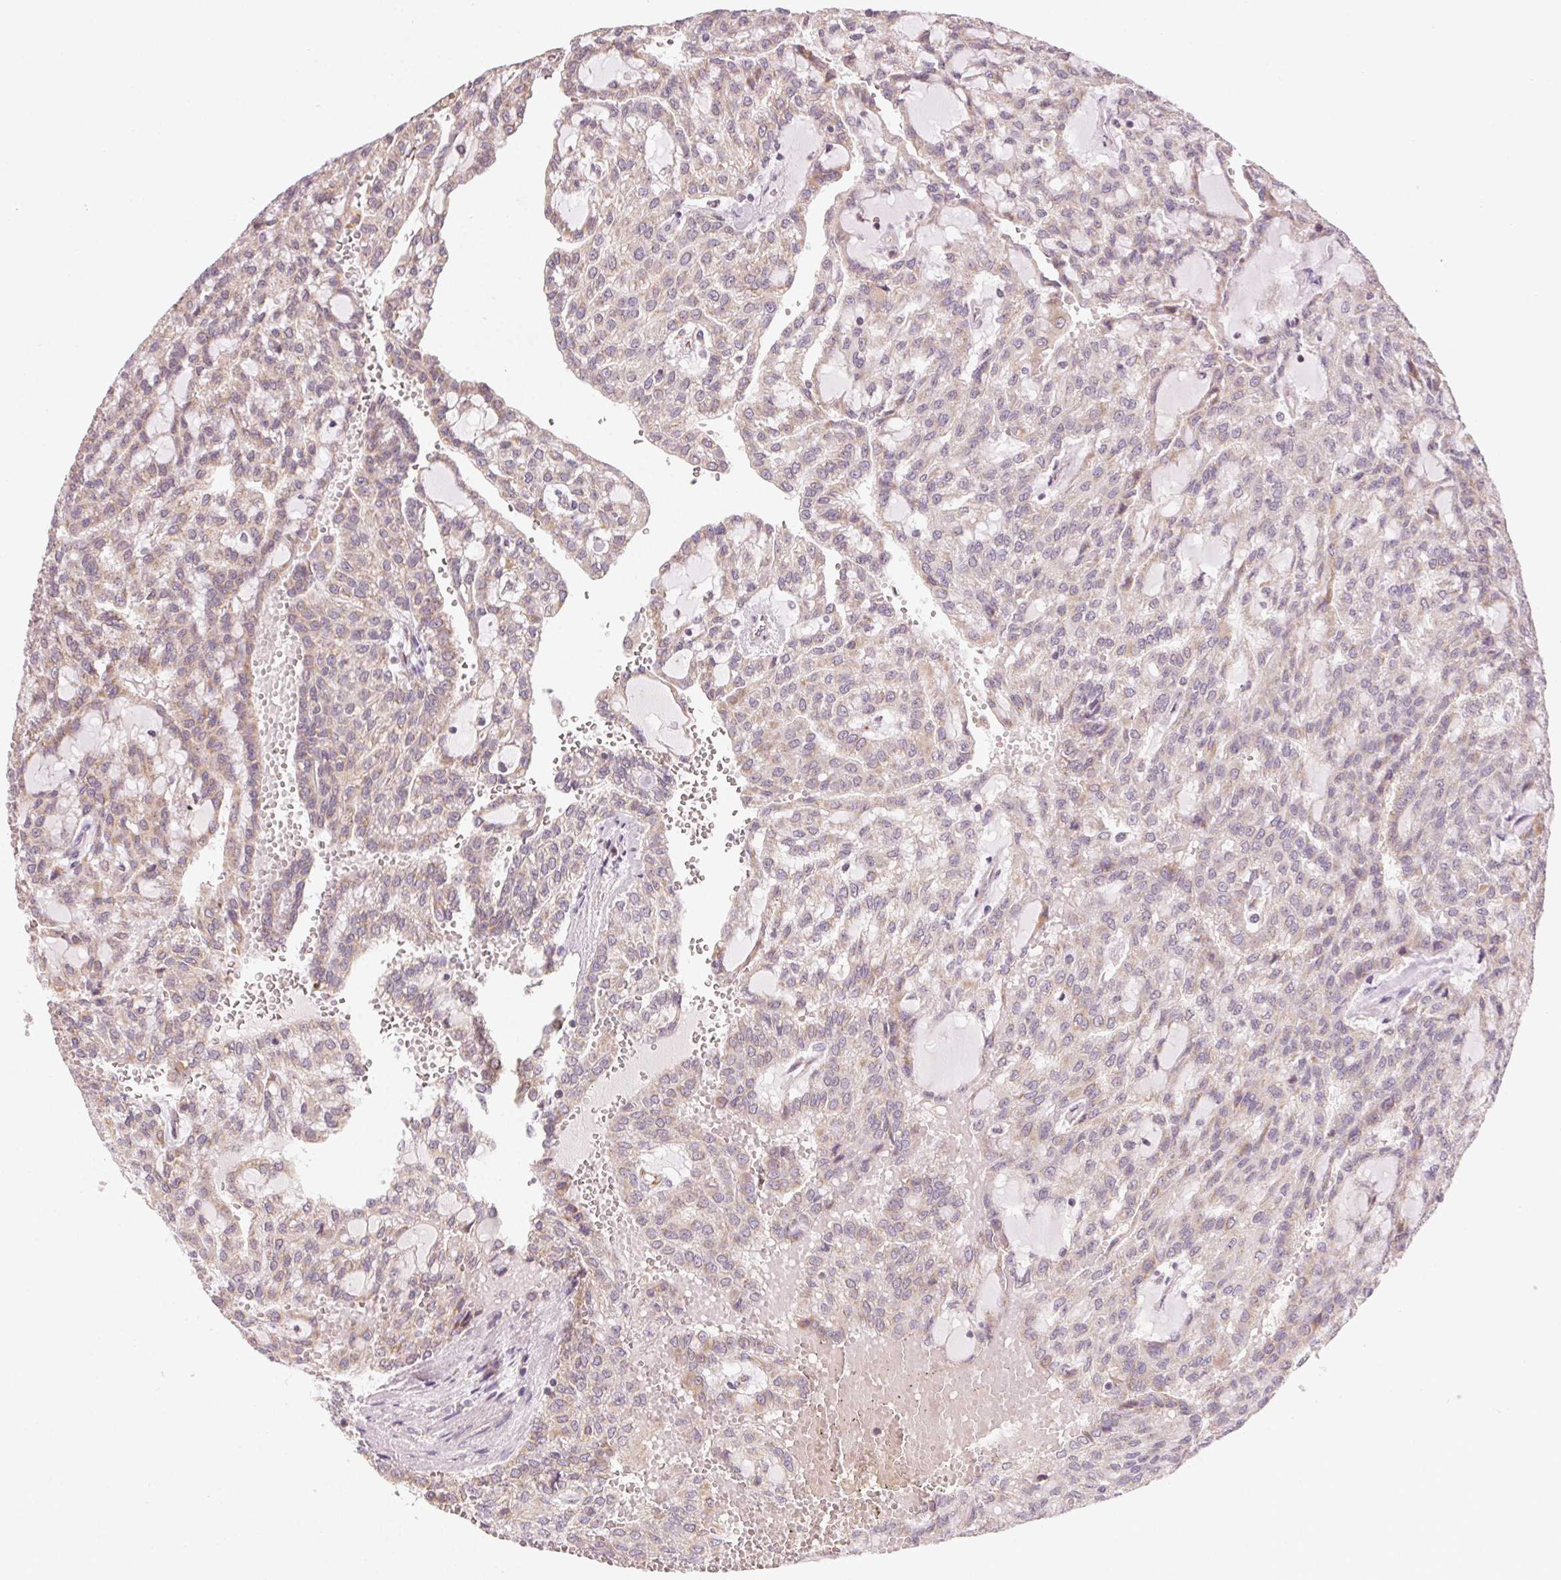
{"staining": {"intensity": "negative", "quantity": "none", "location": "none"}, "tissue": "renal cancer", "cell_type": "Tumor cells", "image_type": "cancer", "snomed": [{"axis": "morphology", "description": "Adenocarcinoma, NOS"}, {"axis": "topography", "description": "Kidney"}], "caption": "Immunohistochemistry micrograph of human renal cancer (adenocarcinoma) stained for a protein (brown), which reveals no staining in tumor cells.", "gene": "NCOA4", "patient": {"sex": "male", "age": 63}}